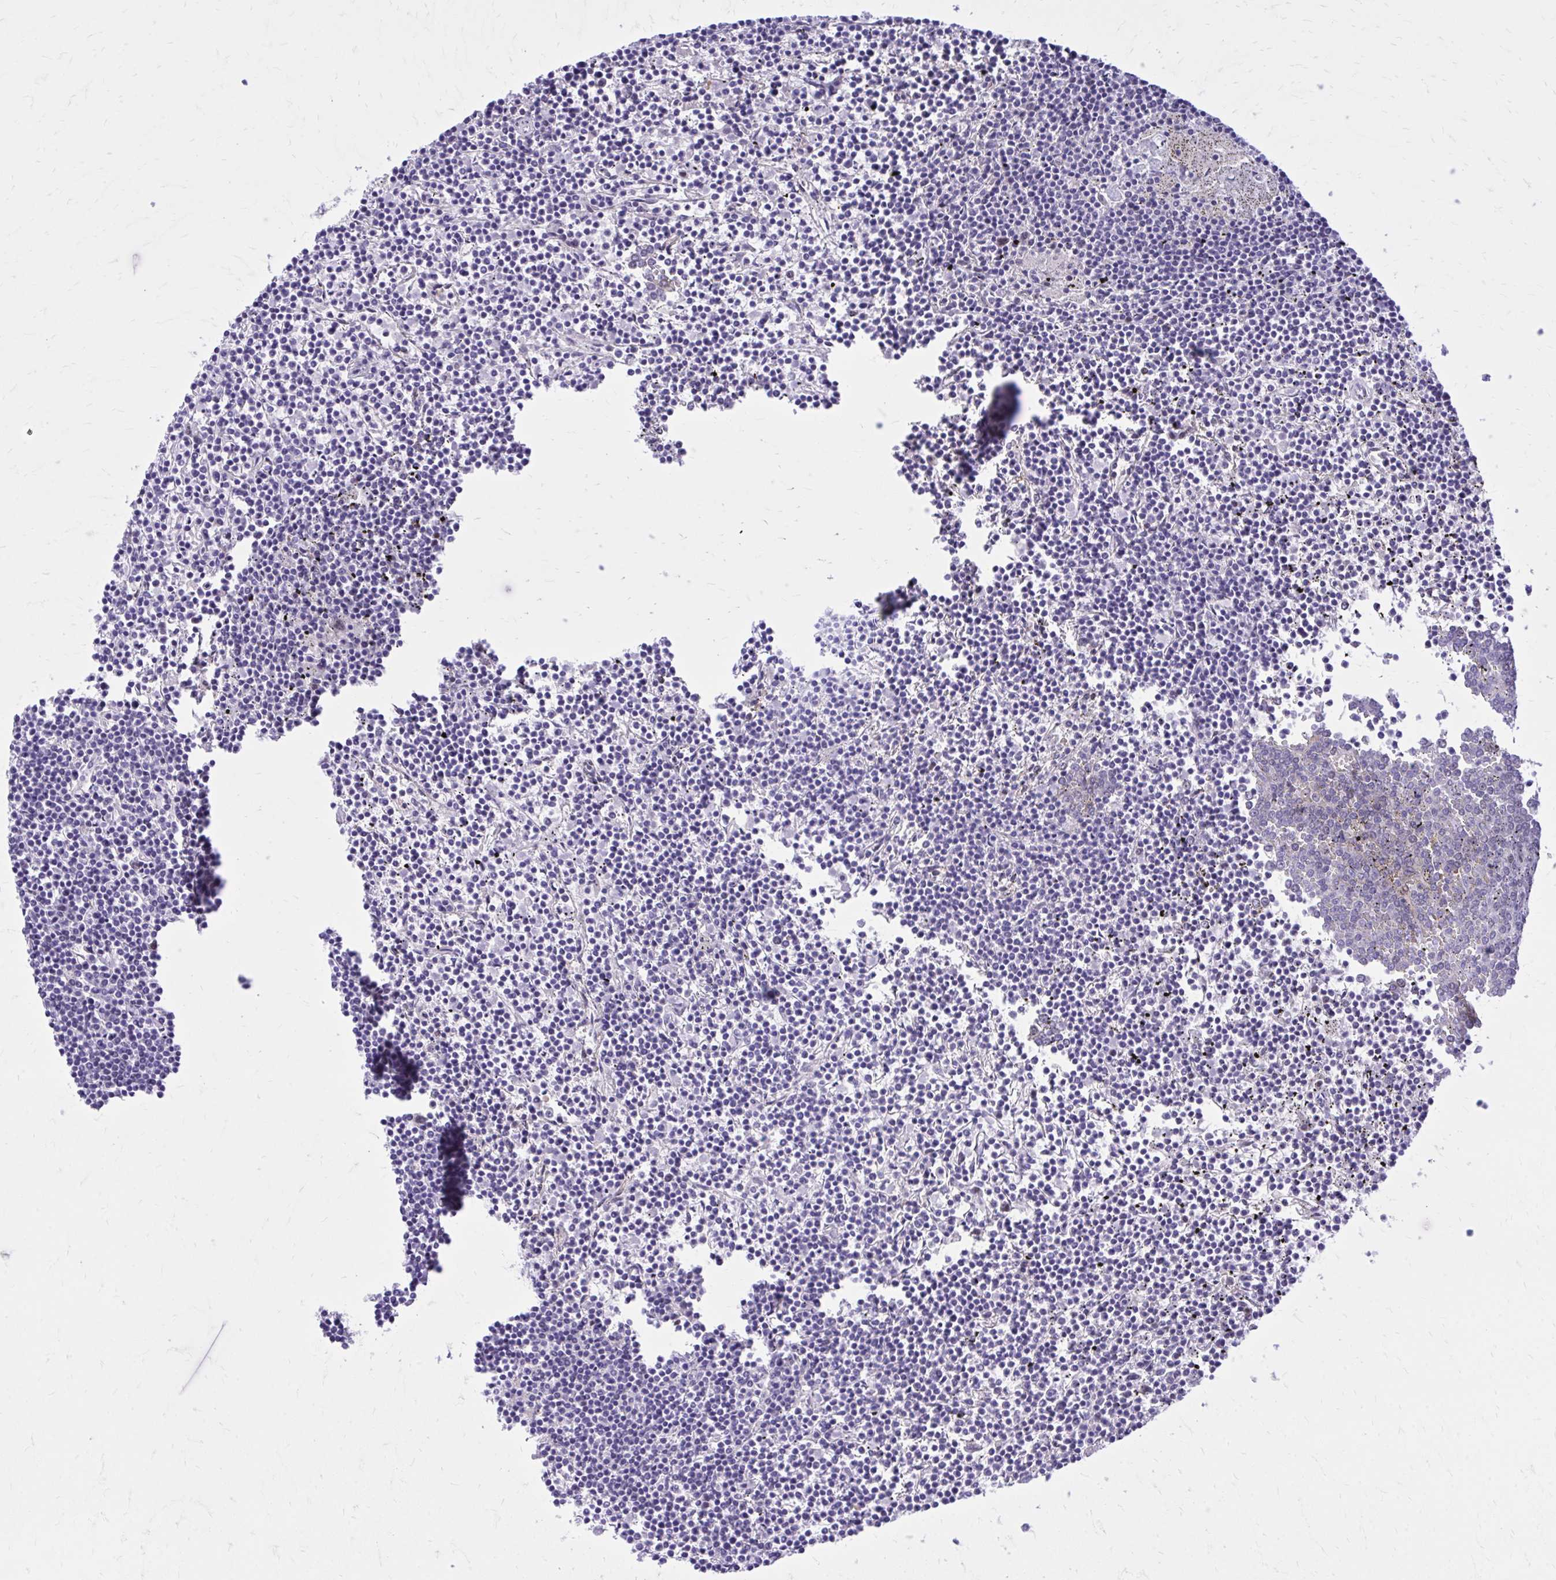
{"staining": {"intensity": "negative", "quantity": "none", "location": "none"}, "tissue": "lymphoma", "cell_type": "Tumor cells", "image_type": "cancer", "snomed": [{"axis": "morphology", "description": "Malignant lymphoma, non-Hodgkin's type, Low grade"}, {"axis": "topography", "description": "Spleen"}], "caption": "Immunohistochemistry histopathology image of low-grade malignant lymphoma, non-Hodgkin's type stained for a protein (brown), which demonstrates no positivity in tumor cells.", "gene": "ZBTB25", "patient": {"sex": "female", "age": 19}}